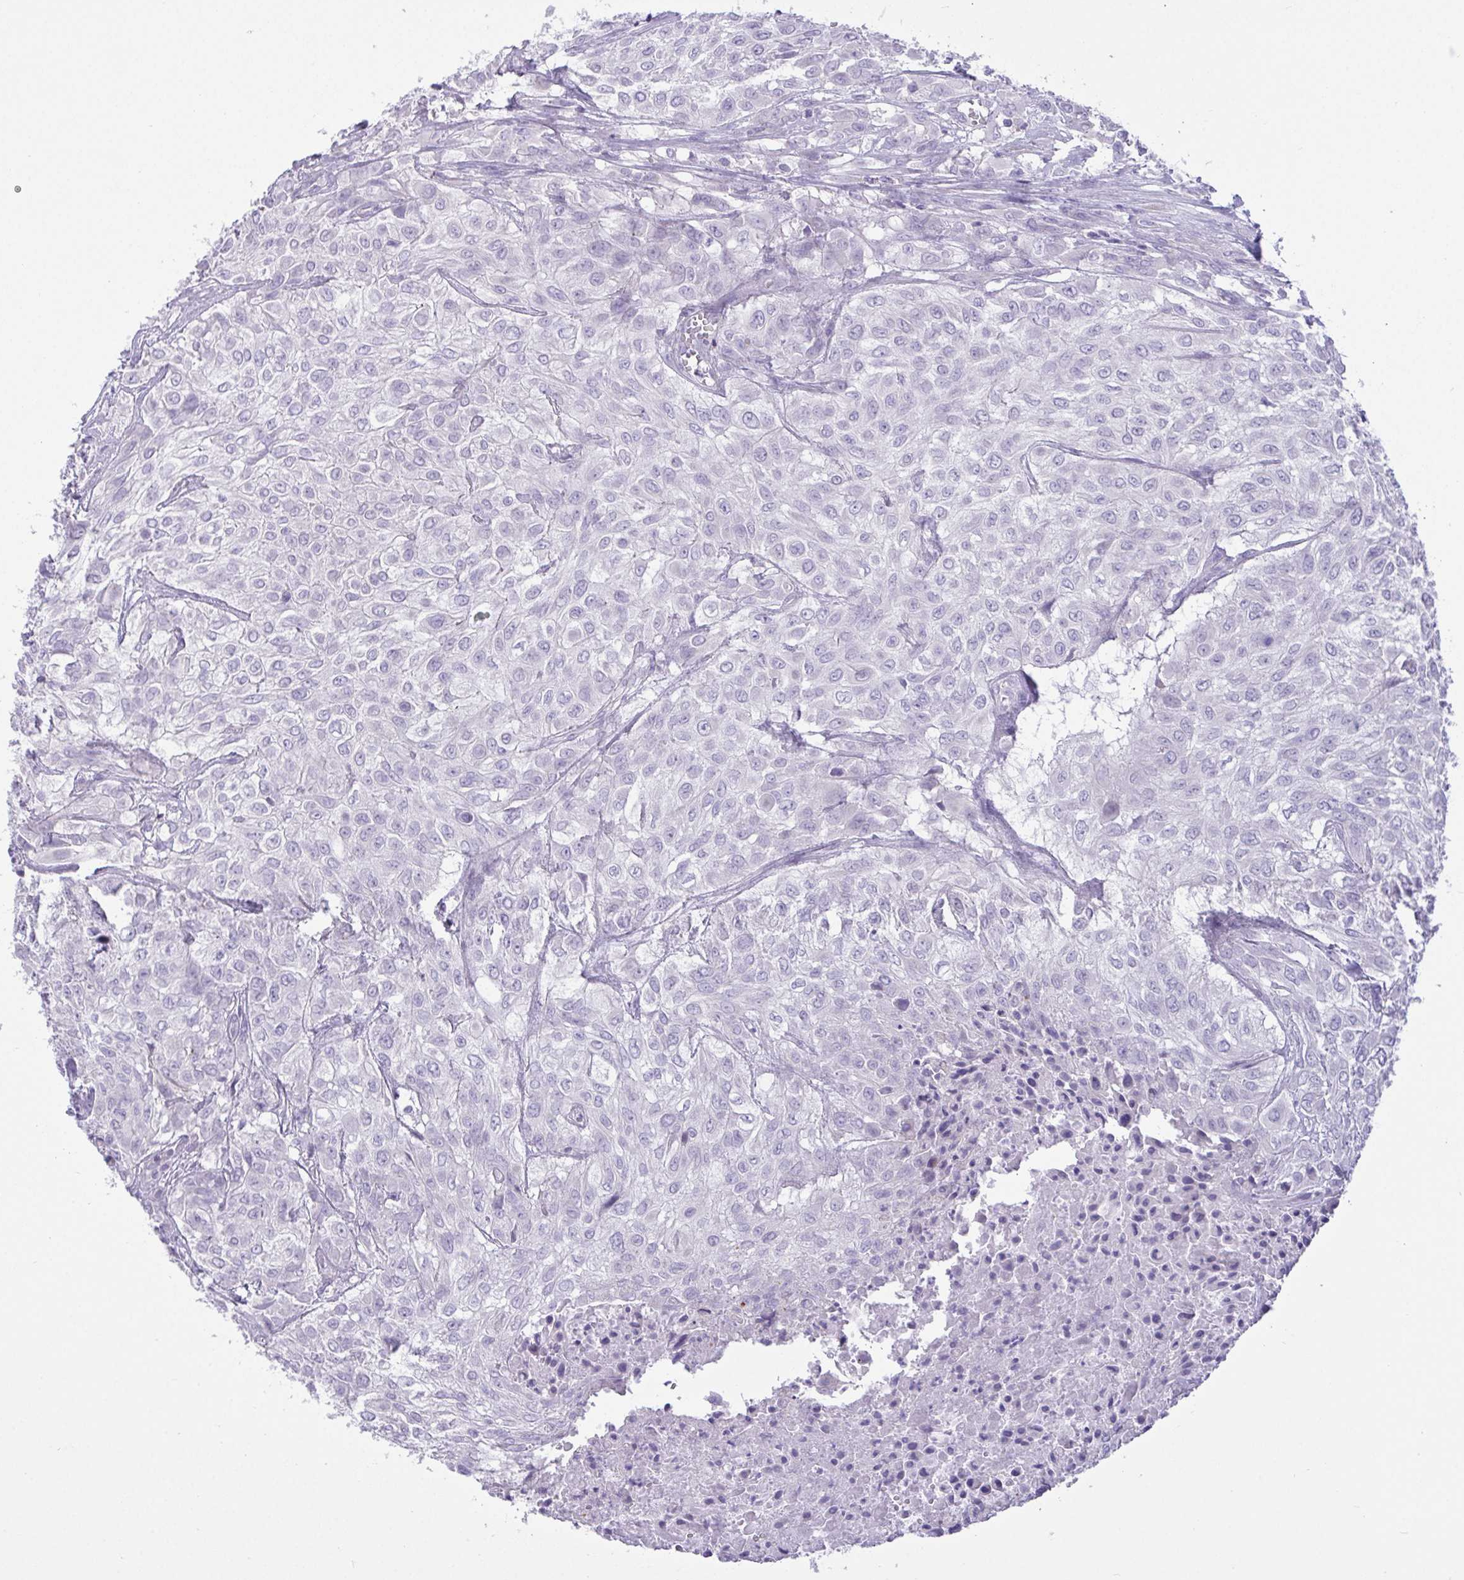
{"staining": {"intensity": "negative", "quantity": "none", "location": "none"}, "tissue": "urothelial cancer", "cell_type": "Tumor cells", "image_type": "cancer", "snomed": [{"axis": "morphology", "description": "Urothelial carcinoma, High grade"}, {"axis": "topography", "description": "Urinary bladder"}], "caption": "Human urothelial cancer stained for a protein using immunohistochemistry exhibits no positivity in tumor cells.", "gene": "C4orf33", "patient": {"sex": "male", "age": 57}}